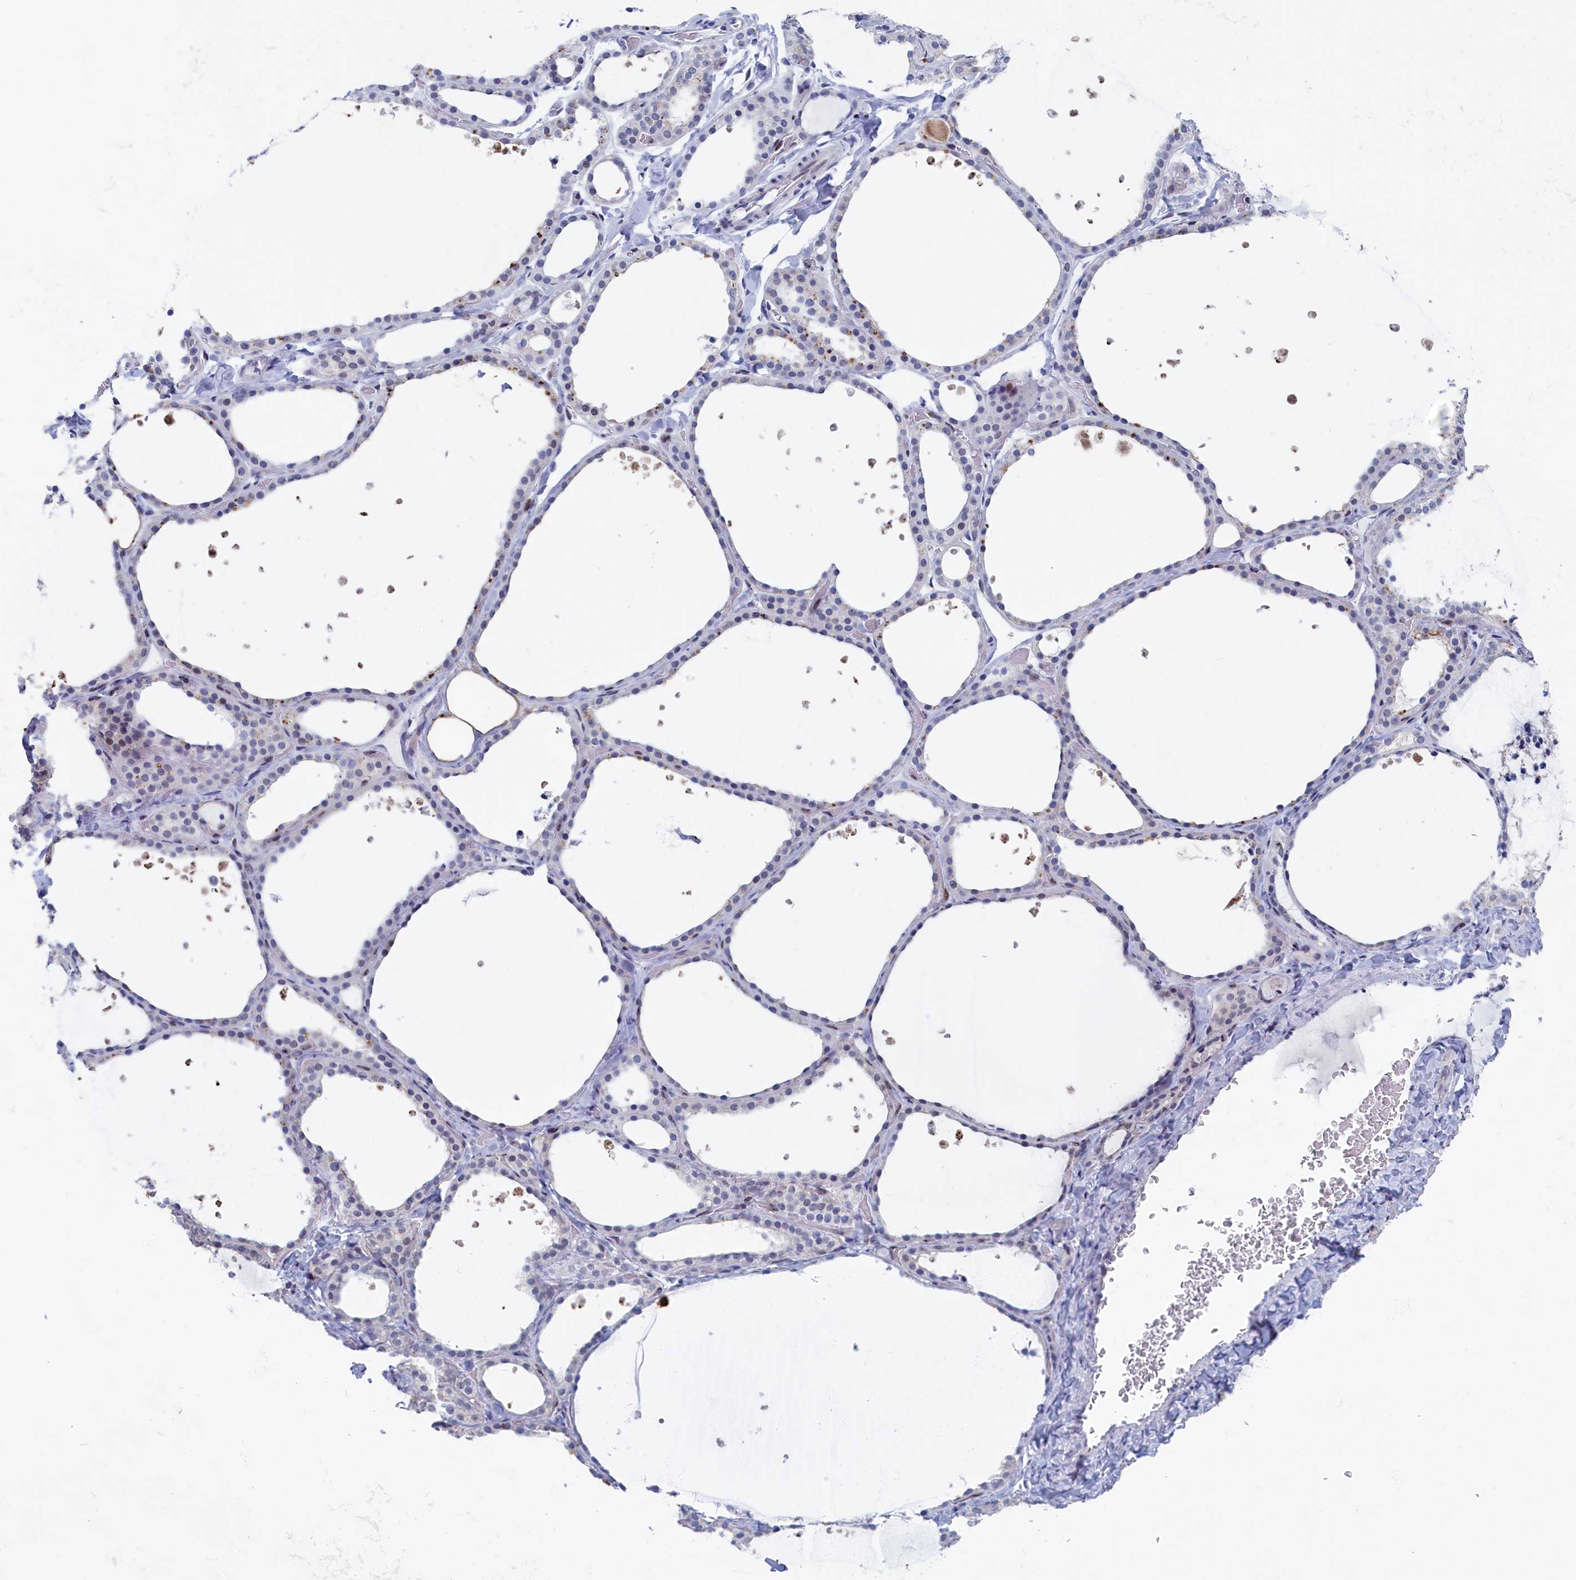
{"staining": {"intensity": "weak", "quantity": "<25%", "location": "nuclear"}, "tissue": "thyroid gland", "cell_type": "Glandular cells", "image_type": "normal", "snomed": [{"axis": "morphology", "description": "Normal tissue, NOS"}, {"axis": "topography", "description": "Thyroid gland"}], "caption": "Human thyroid gland stained for a protein using IHC exhibits no staining in glandular cells.", "gene": "WDR76", "patient": {"sex": "female", "age": 44}}